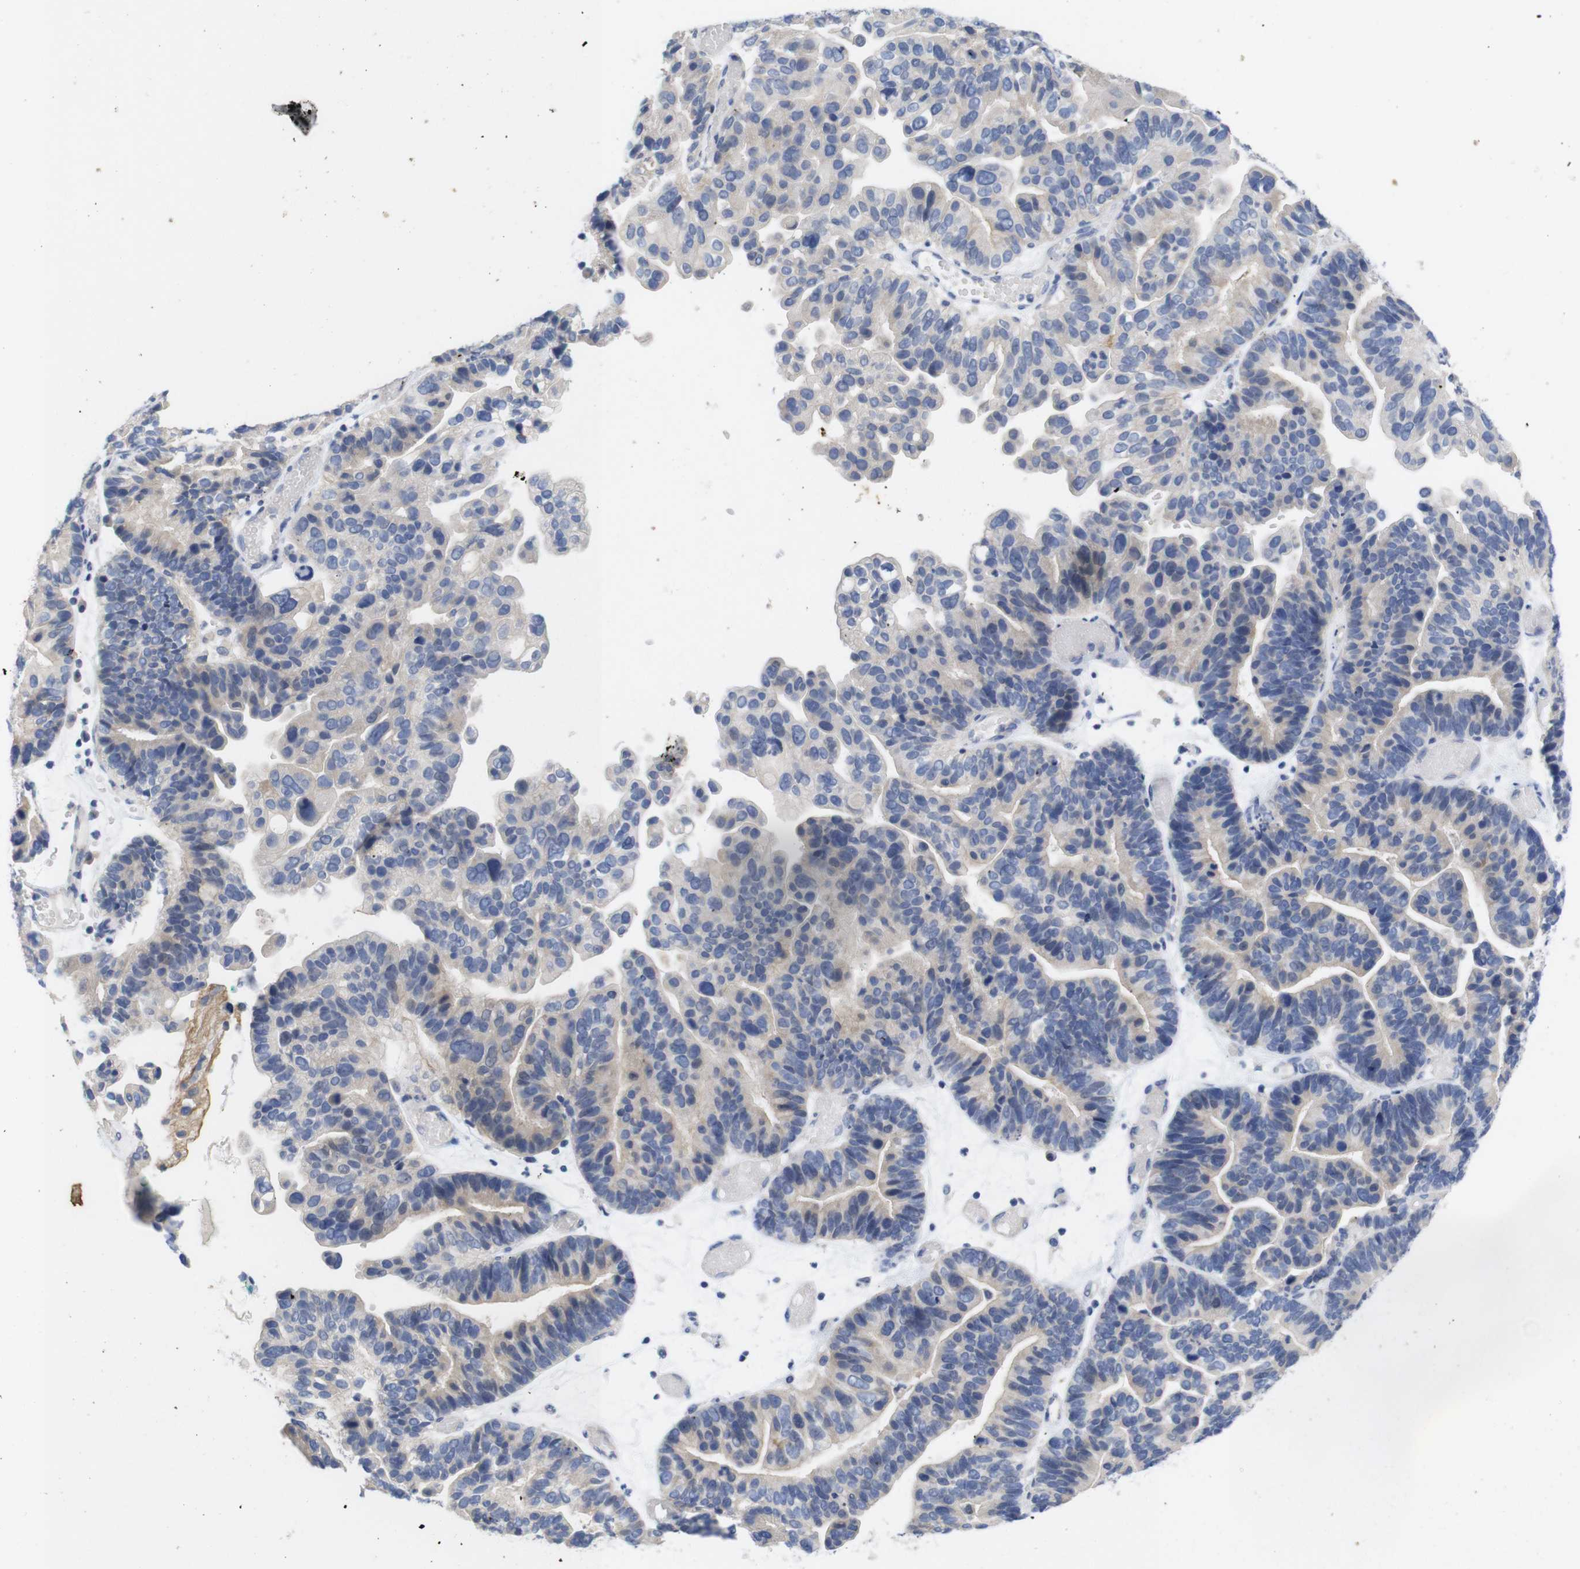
{"staining": {"intensity": "weak", "quantity": "<25%", "location": "cytoplasmic/membranous"}, "tissue": "ovarian cancer", "cell_type": "Tumor cells", "image_type": "cancer", "snomed": [{"axis": "morphology", "description": "Cystadenocarcinoma, serous, NOS"}, {"axis": "topography", "description": "Ovary"}], "caption": "A high-resolution histopathology image shows IHC staining of serous cystadenocarcinoma (ovarian), which shows no significant staining in tumor cells.", "gene": "TNNI3", "patient": {"sex": "female", "age": 56}}